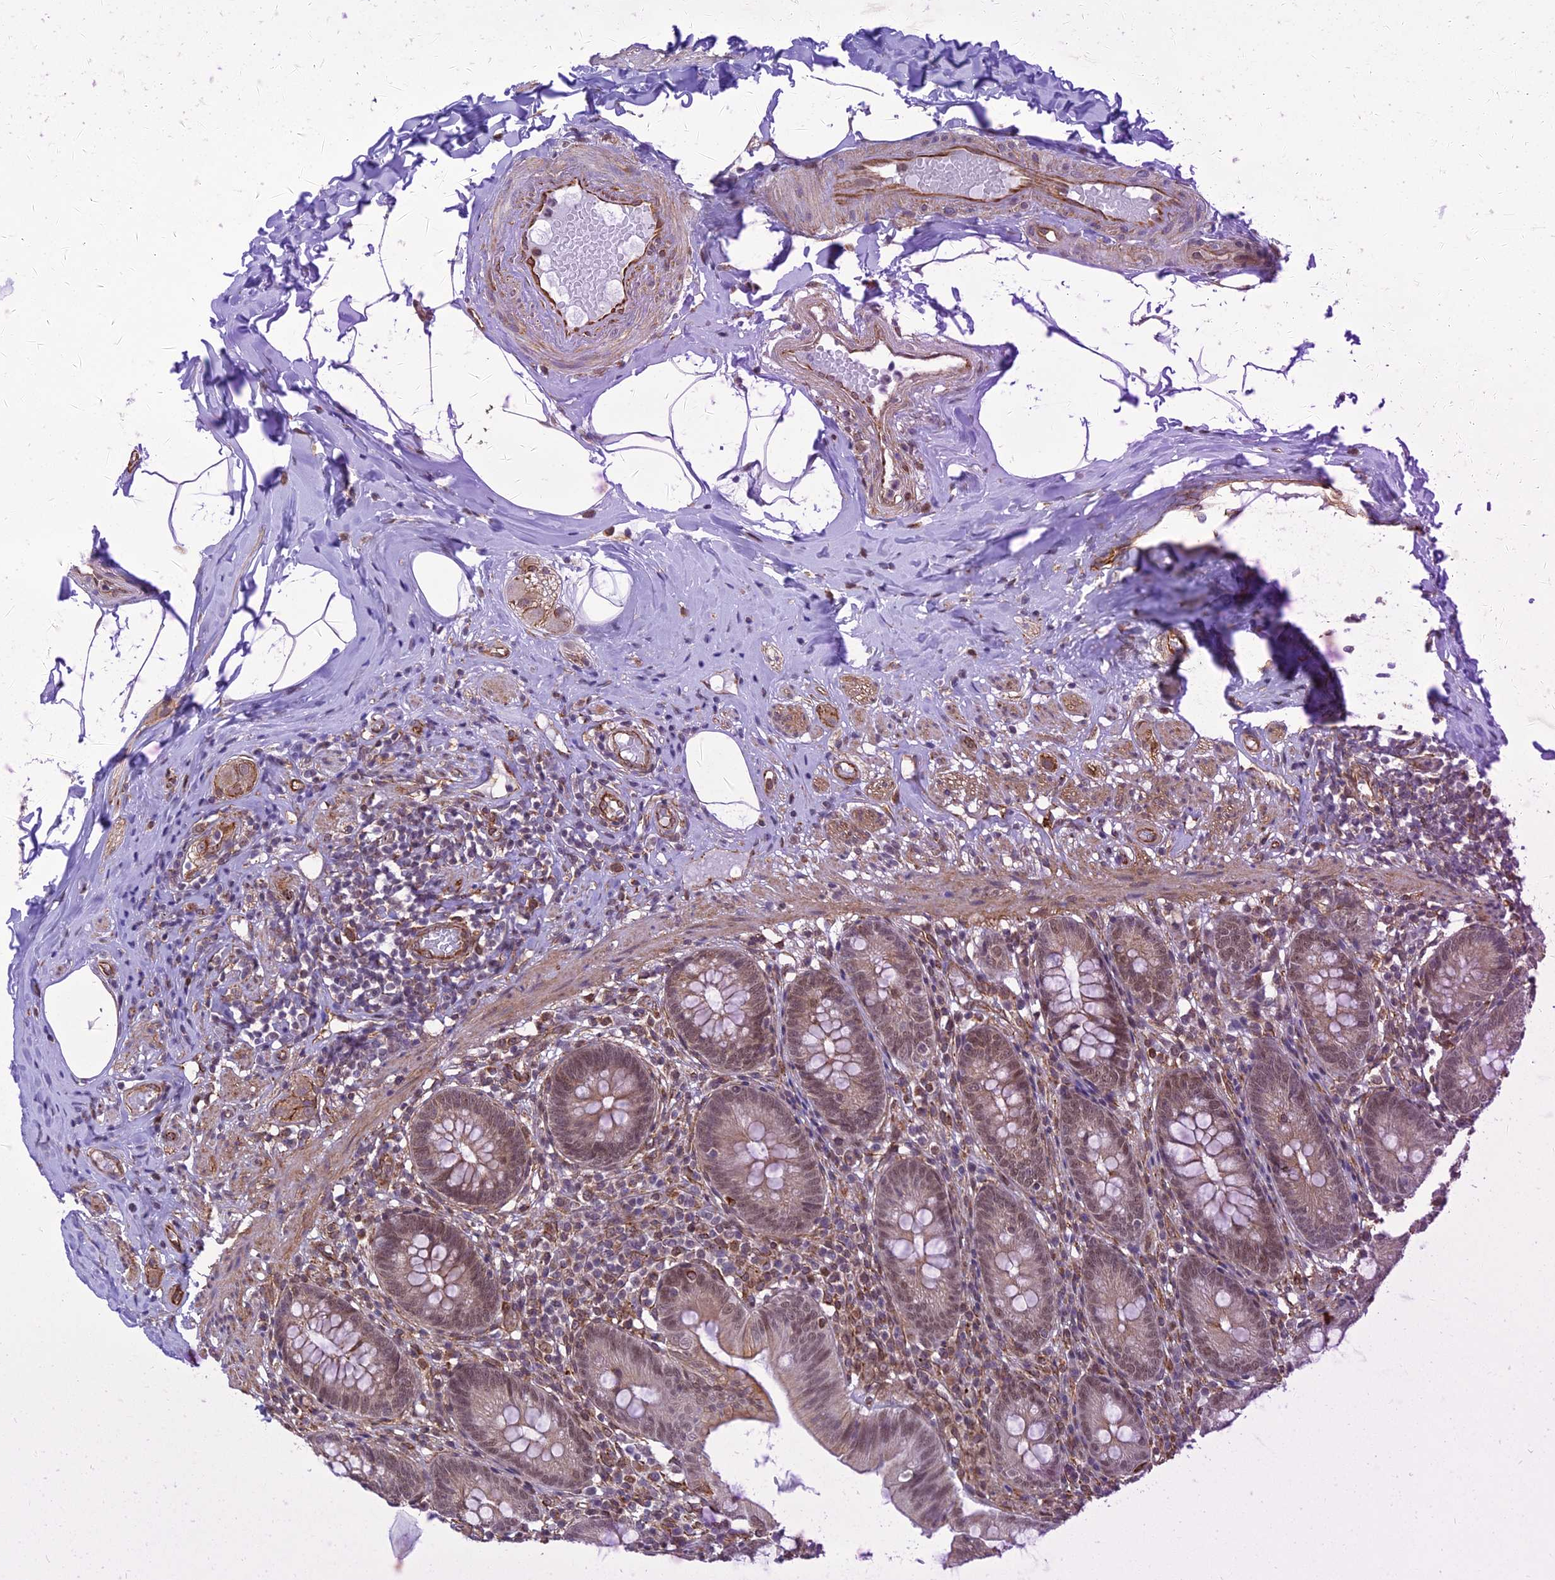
{"staining": {"intensity": "weak", "quantity": ">75%", "location": "cytoplasmic/membranous,nuclear"}, "tissue": "appendix", "cell_type": "Glandular cells", "image_type": "normal", "snomed": [{"axis": "morphology", "description": "Normal tissue, NOS"}, {"axis": "topography", "description": "Appendix"}], "caption": "Immunohistochemical staining of benign appendix reveals weak cytoplasmic/membranous,nuclear protein positivity in approximately >75% of glandular cells.", "gene": "PAGR1", "patient": {"sex": "male", "age": 55}}